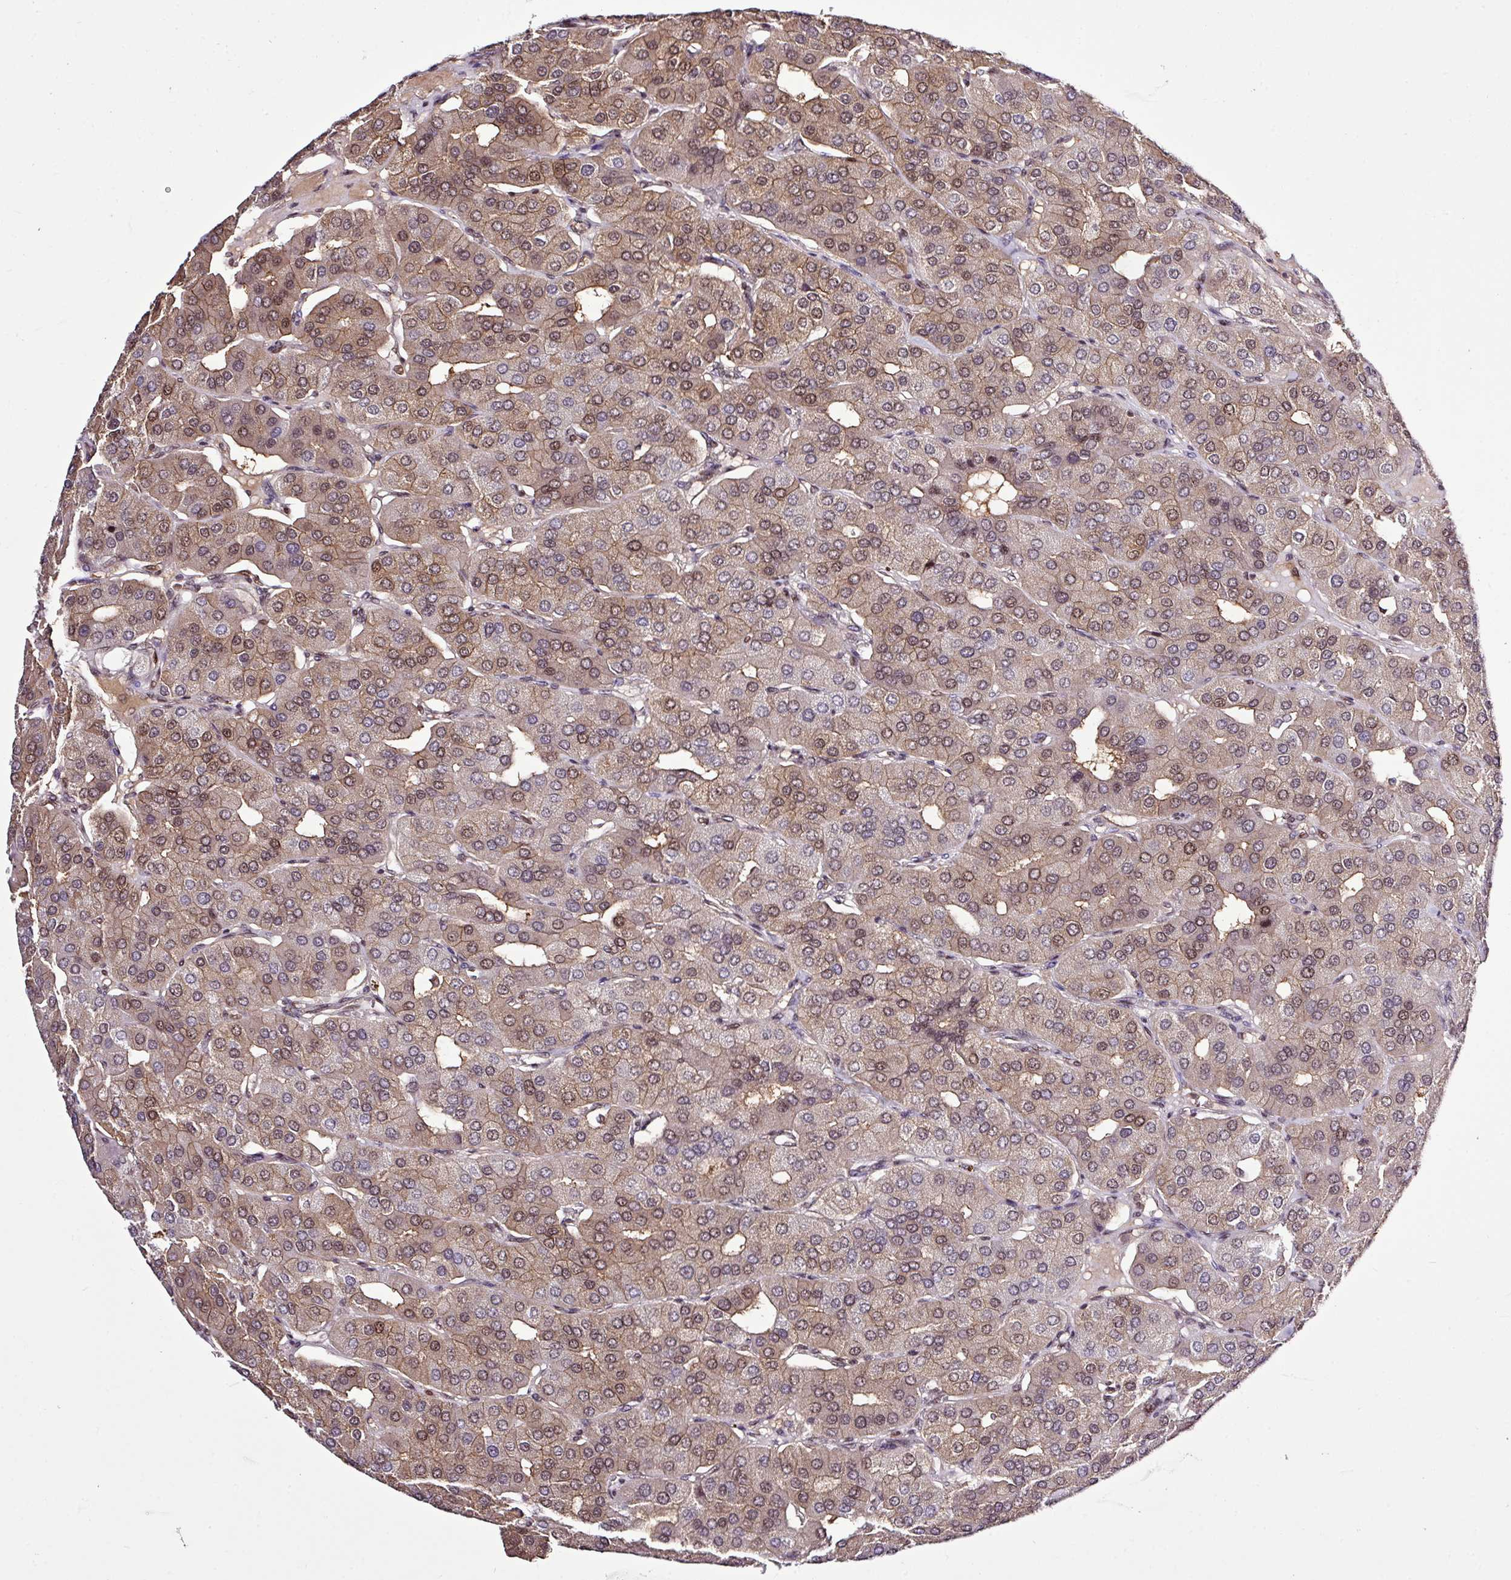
{"staining": {"intensity": "moderate", "quantity": ">75%", "location": "cytoplasmic/membranous,nuclear"}, "tissue": "parathyroid gland", "cell_type": "Glandular cells", "image_type": "normal", "snomed": [{"axis": "morphology", "description": "Normal tissue, NOS"}, {"axis": "morphology", "description": "Adenoma, NOS"}, {"axis": "topography", "description": "Parathyroid gland"}], "caption": "The immunohistochemical stain highlights moderate cytoplasmic/membranous,nuclear positivity in glandular cells of normal parathyroid gland.", "gene": "ITPKC", "patient": {"sex": "female", "age": 86}}